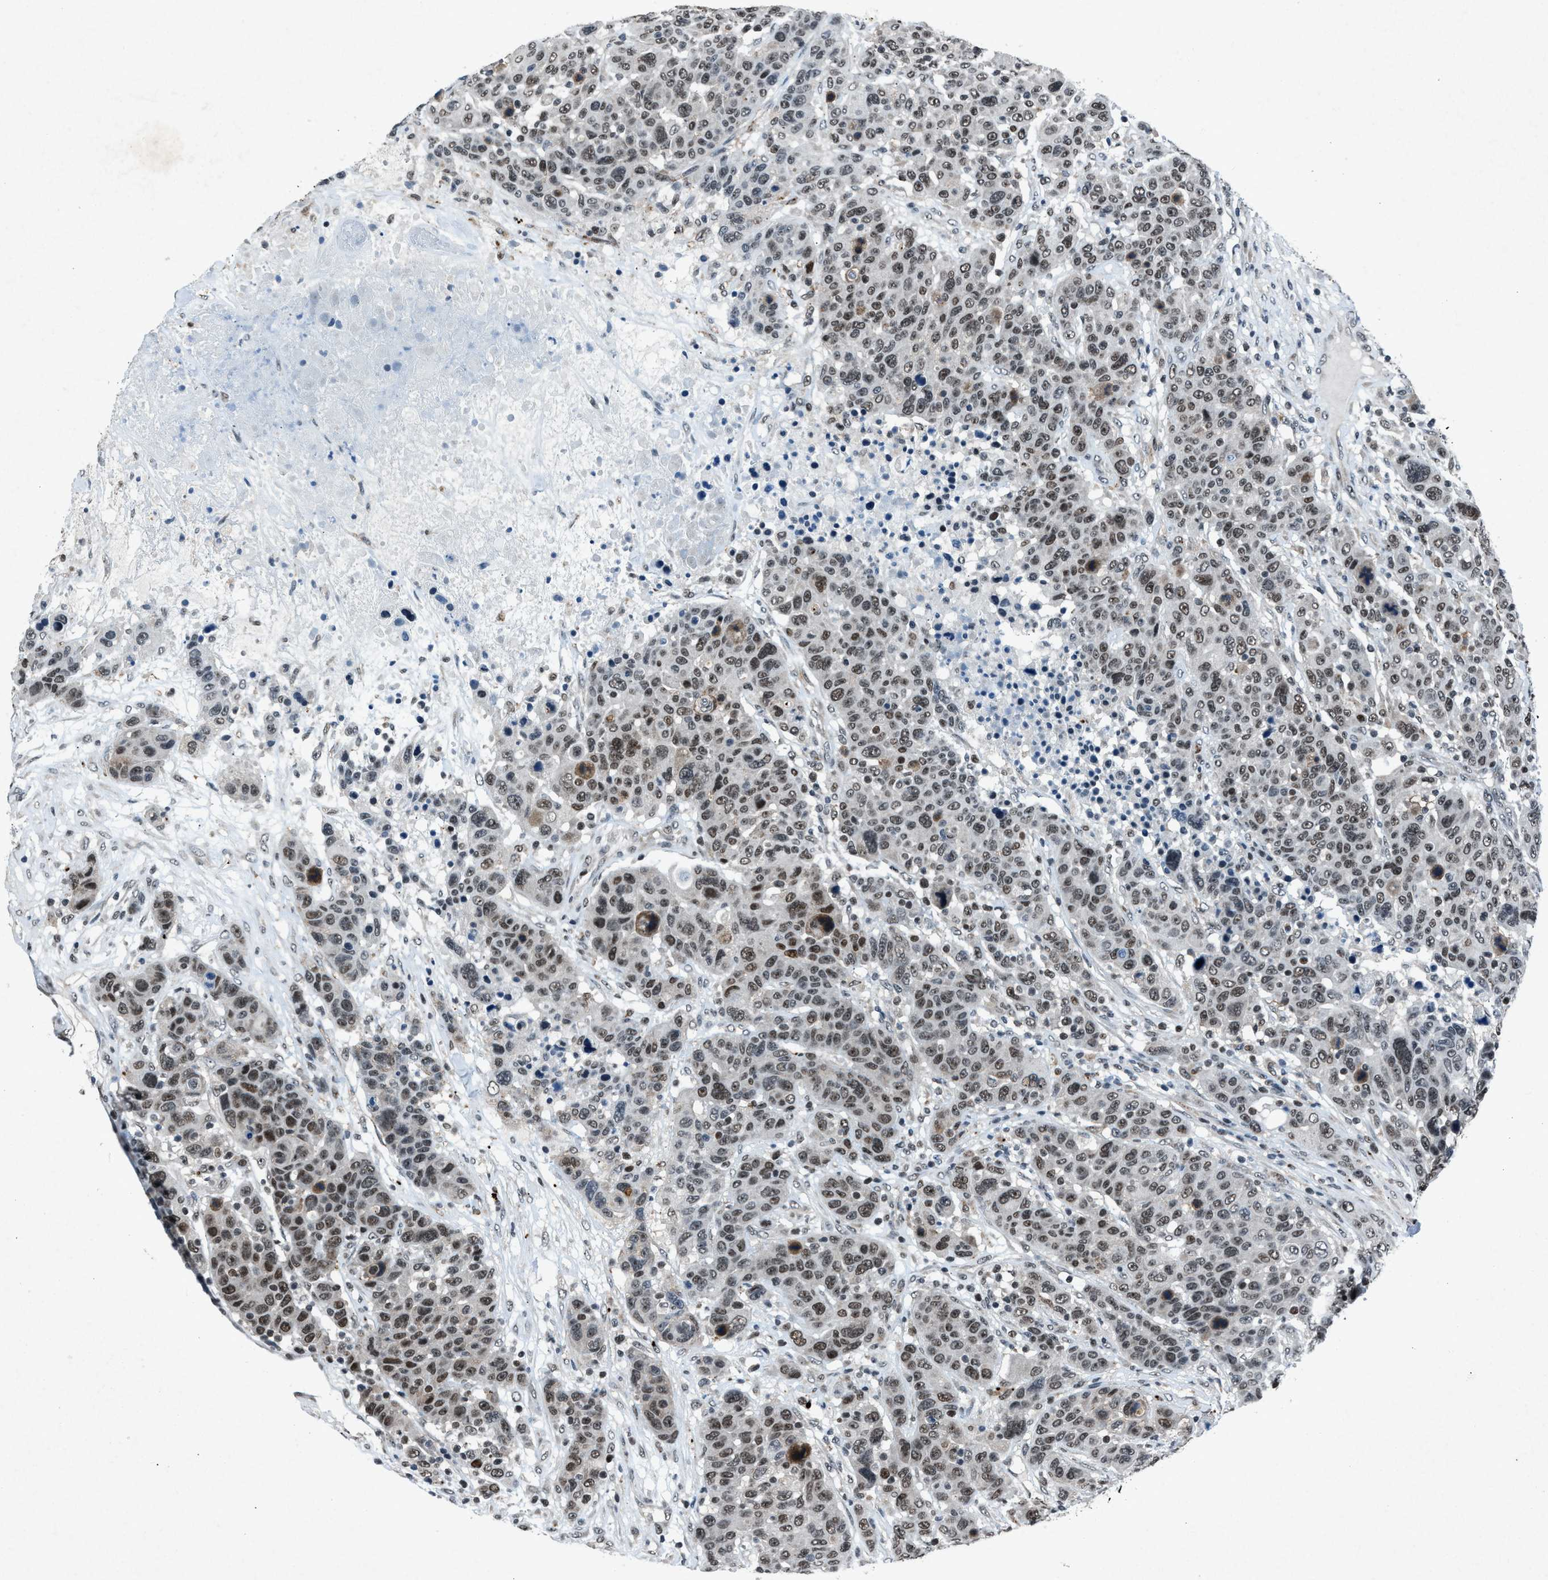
{"staining": {"intensity": "moderate", "quantity": "25%-75%", "location": "nuclear"}, "tissue": "breast cancer", "cell_type": "Tumor cells", "image_type": "cancer", "snomed": [{"axis": "morphology", "description": "Duct carcinoma"}, {"axis": "topography", "description": "Breast"}], "caption": "Human breast cancer (intraductal carcinoma) stained for a protein (brown) reveals moderate nuclear positive positivity in about 25%-75% of tumor cells.", "gene": "ADCY1", "patient": {"sex": "female", "age": 37}}